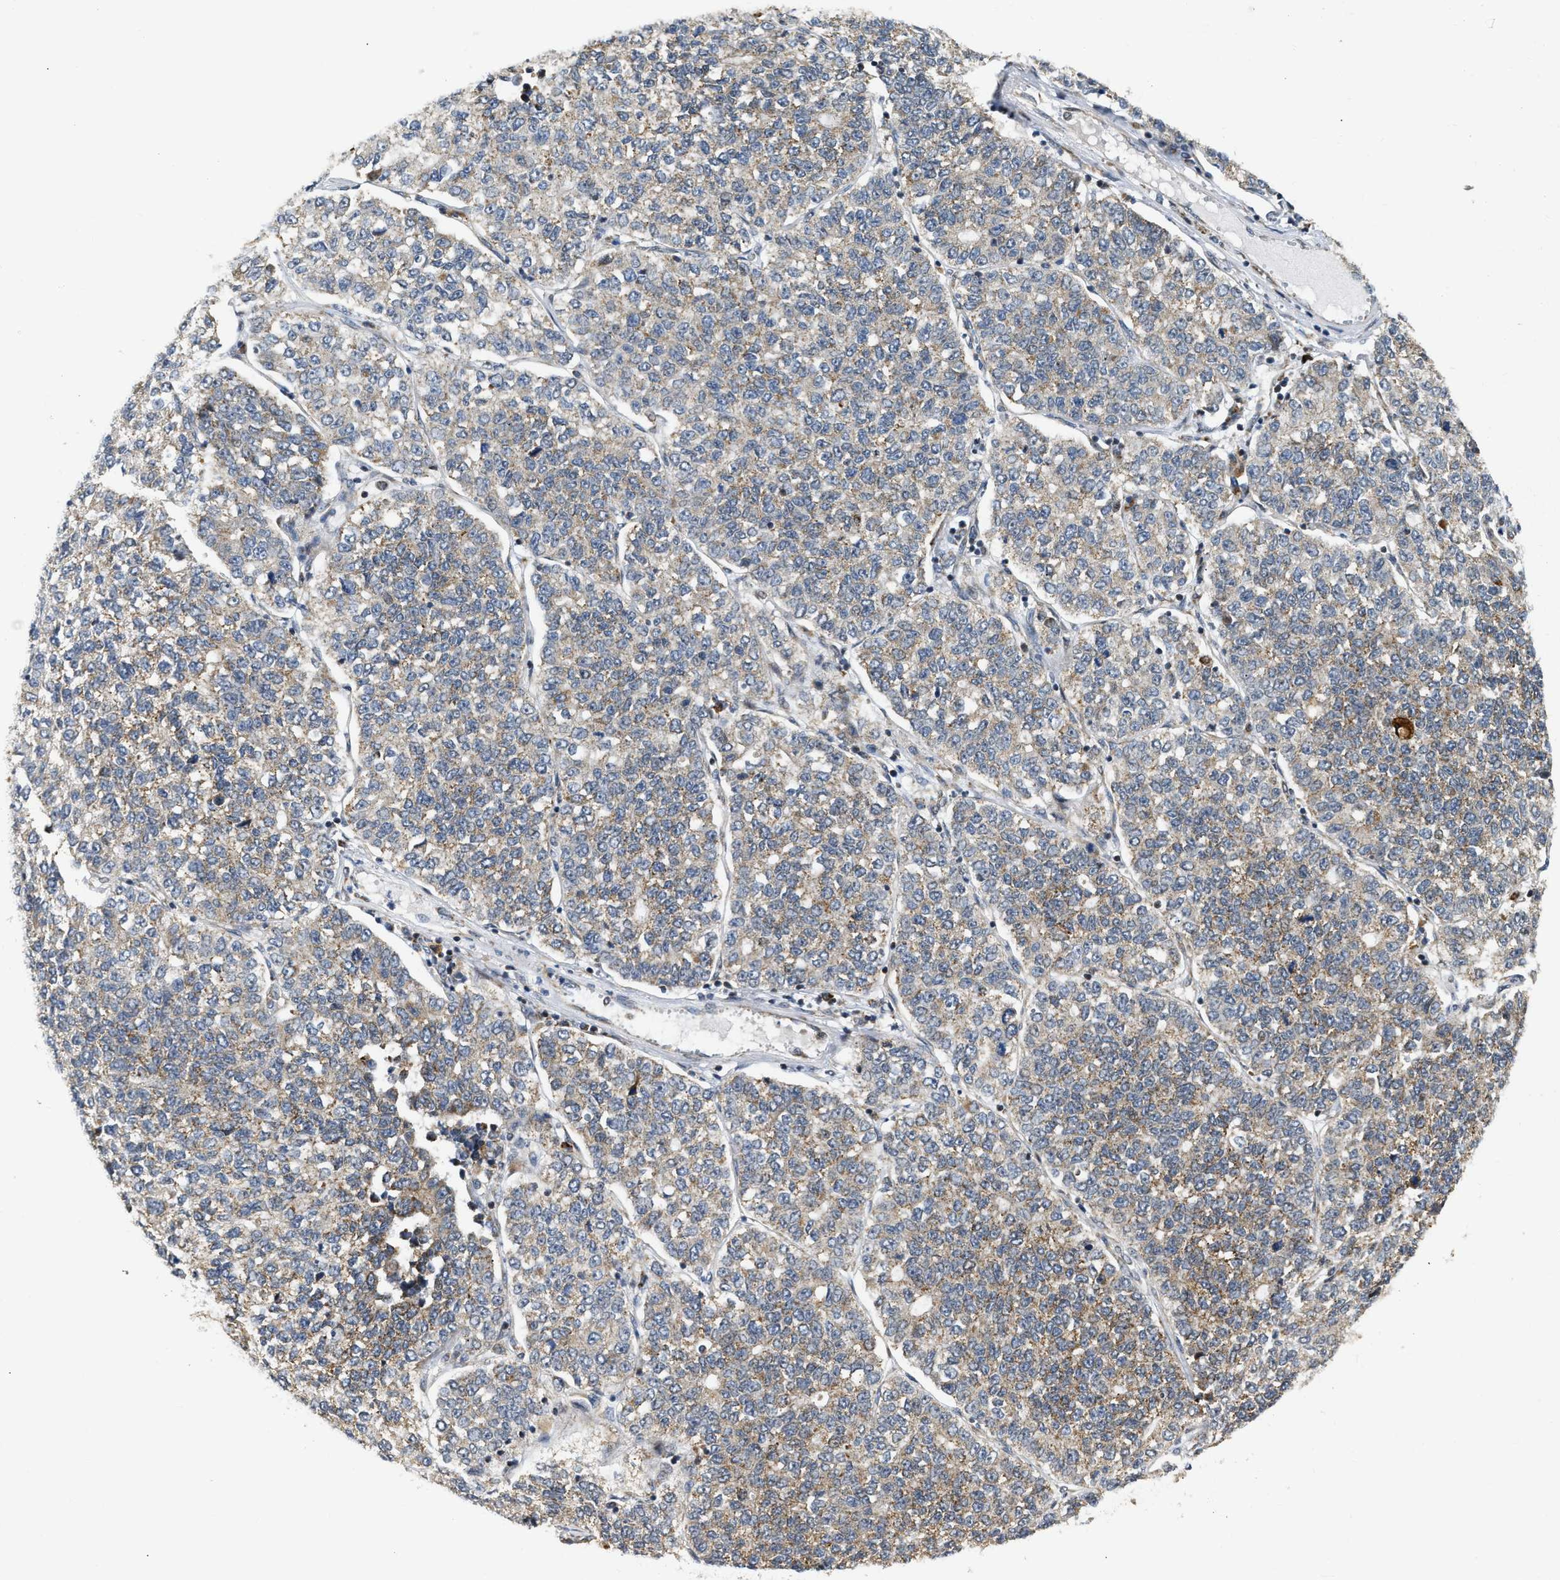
{"staining": {"intensity": "moderate", "quantity": "25%-75%", "location": "cytoplasmic/membranous"}, "tissue": "lung cancer", "cell_type": "Tumor cells", "image_type": "cancer", "snomed": [{"axis": "morphology", "description": "Adenocarcinoma, NOS"}, {"axis": "topography", "description": "Lung"}], "caption": "Tumor cells show moderate cytoplasmic/membranous positivity in approximately 25%-75% of cells in lung cancer (adenocarcinoma).", "gene": "DEPTOR", "patient": {"sex": "male", "age": 49}}